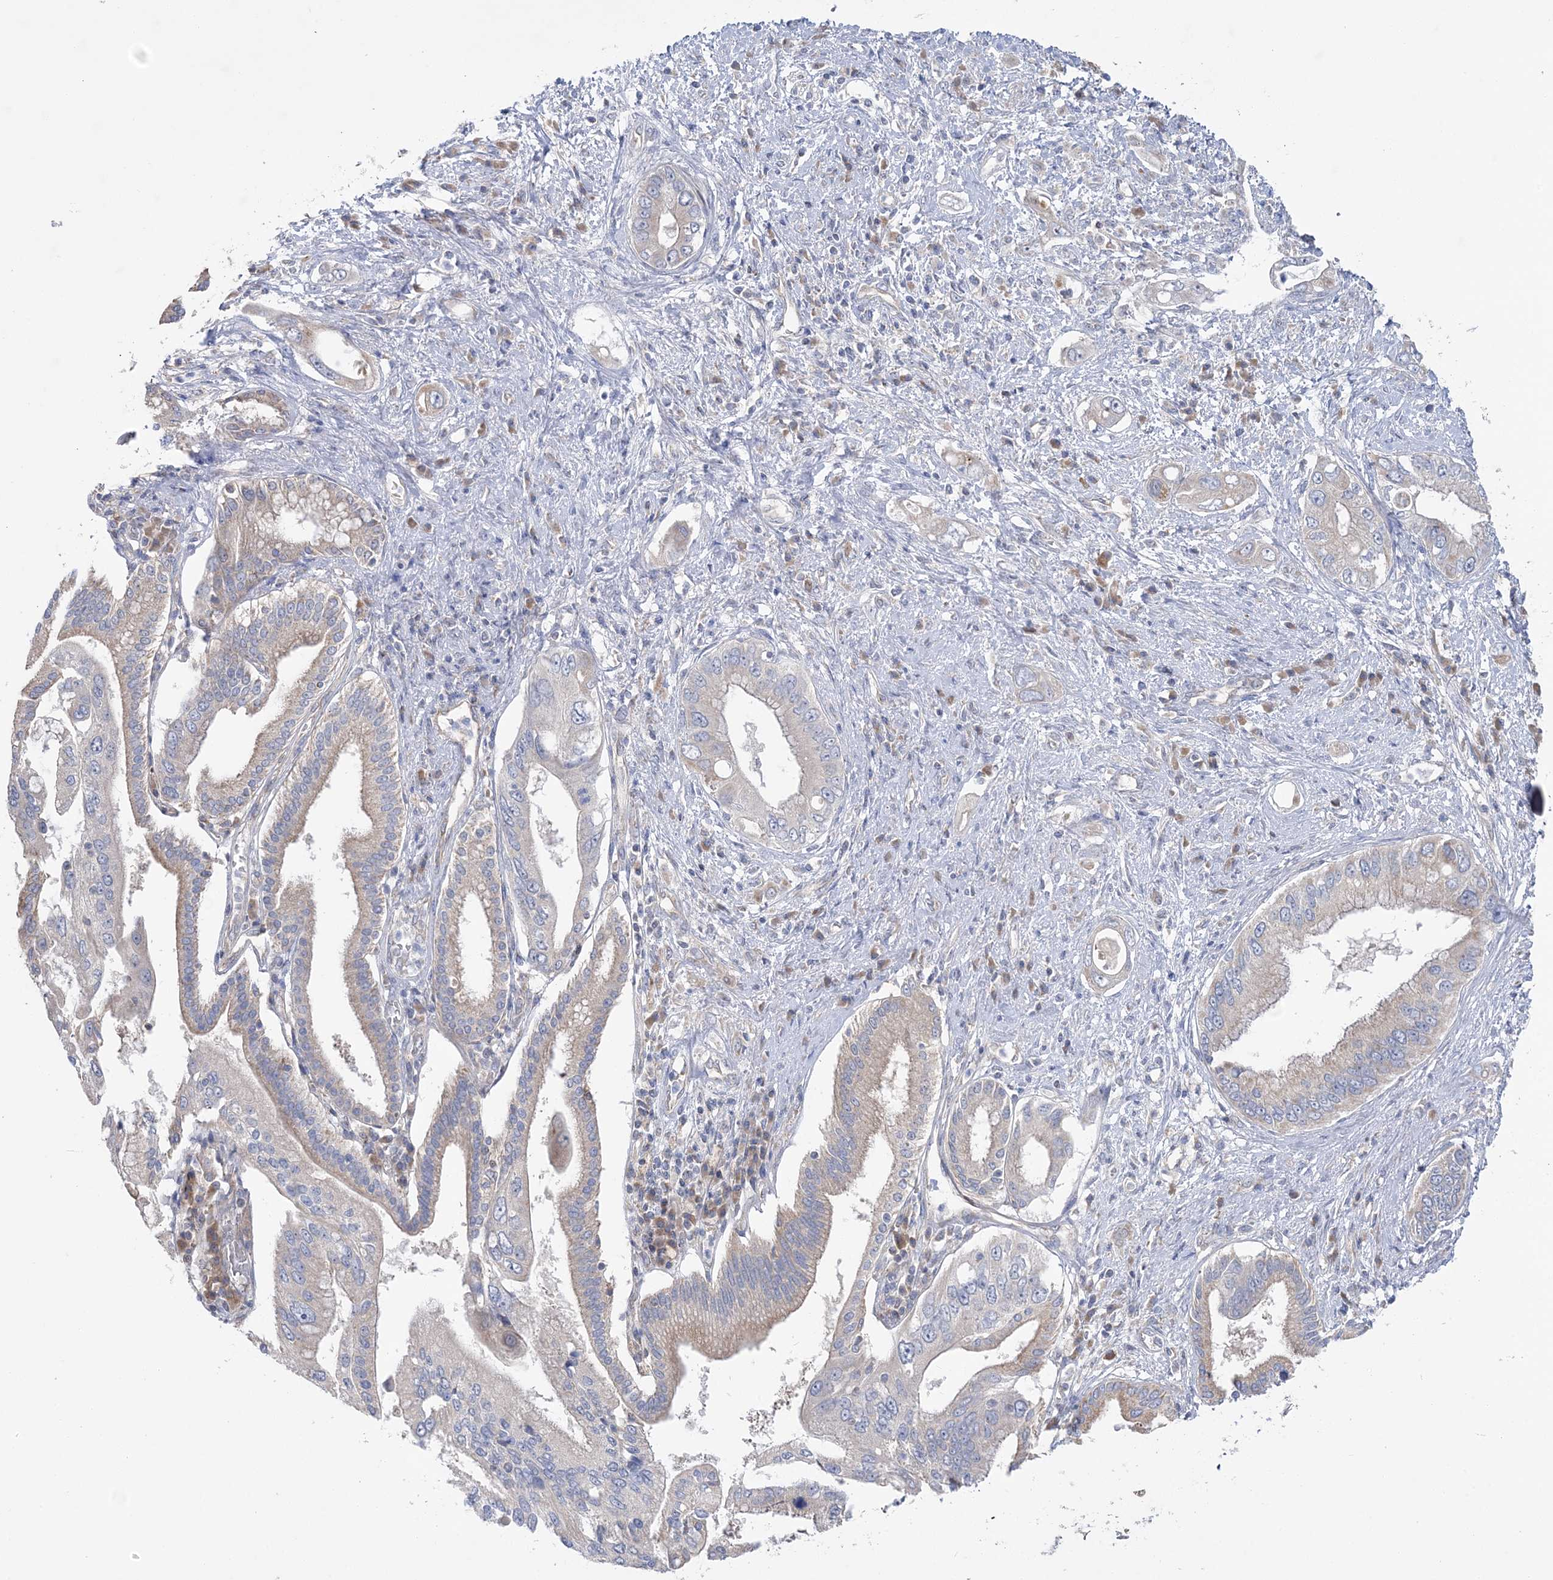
{"staining": {"intensity": "weak", "quantity": "25%-75%", "location": "cytoplasmic/membranous"}, "tissue": "pancreatic cancer", "cell_type": "Tumor cells", "image_type": "cancer", "snomed": [{"axis": "morphology", "description": "Inflammation, NOS"}, {"axis": "morphology", "description": "Adenocarcinoma, NOS"}, {"axis": "topography", "description": "Pancreas"}], "caption": "Immunohistochemistry (IHC) of human pancreatic adenocarcinoma demonstrates low levels of weak cytoplasmic/membranous positivity in approximately 25%-75% of tumor cells. (brown staining indicates protein expression, while blue staining denotes nuclei).", "gene": "MMADHC", "patient": {"sex": "female", "age": 56}}